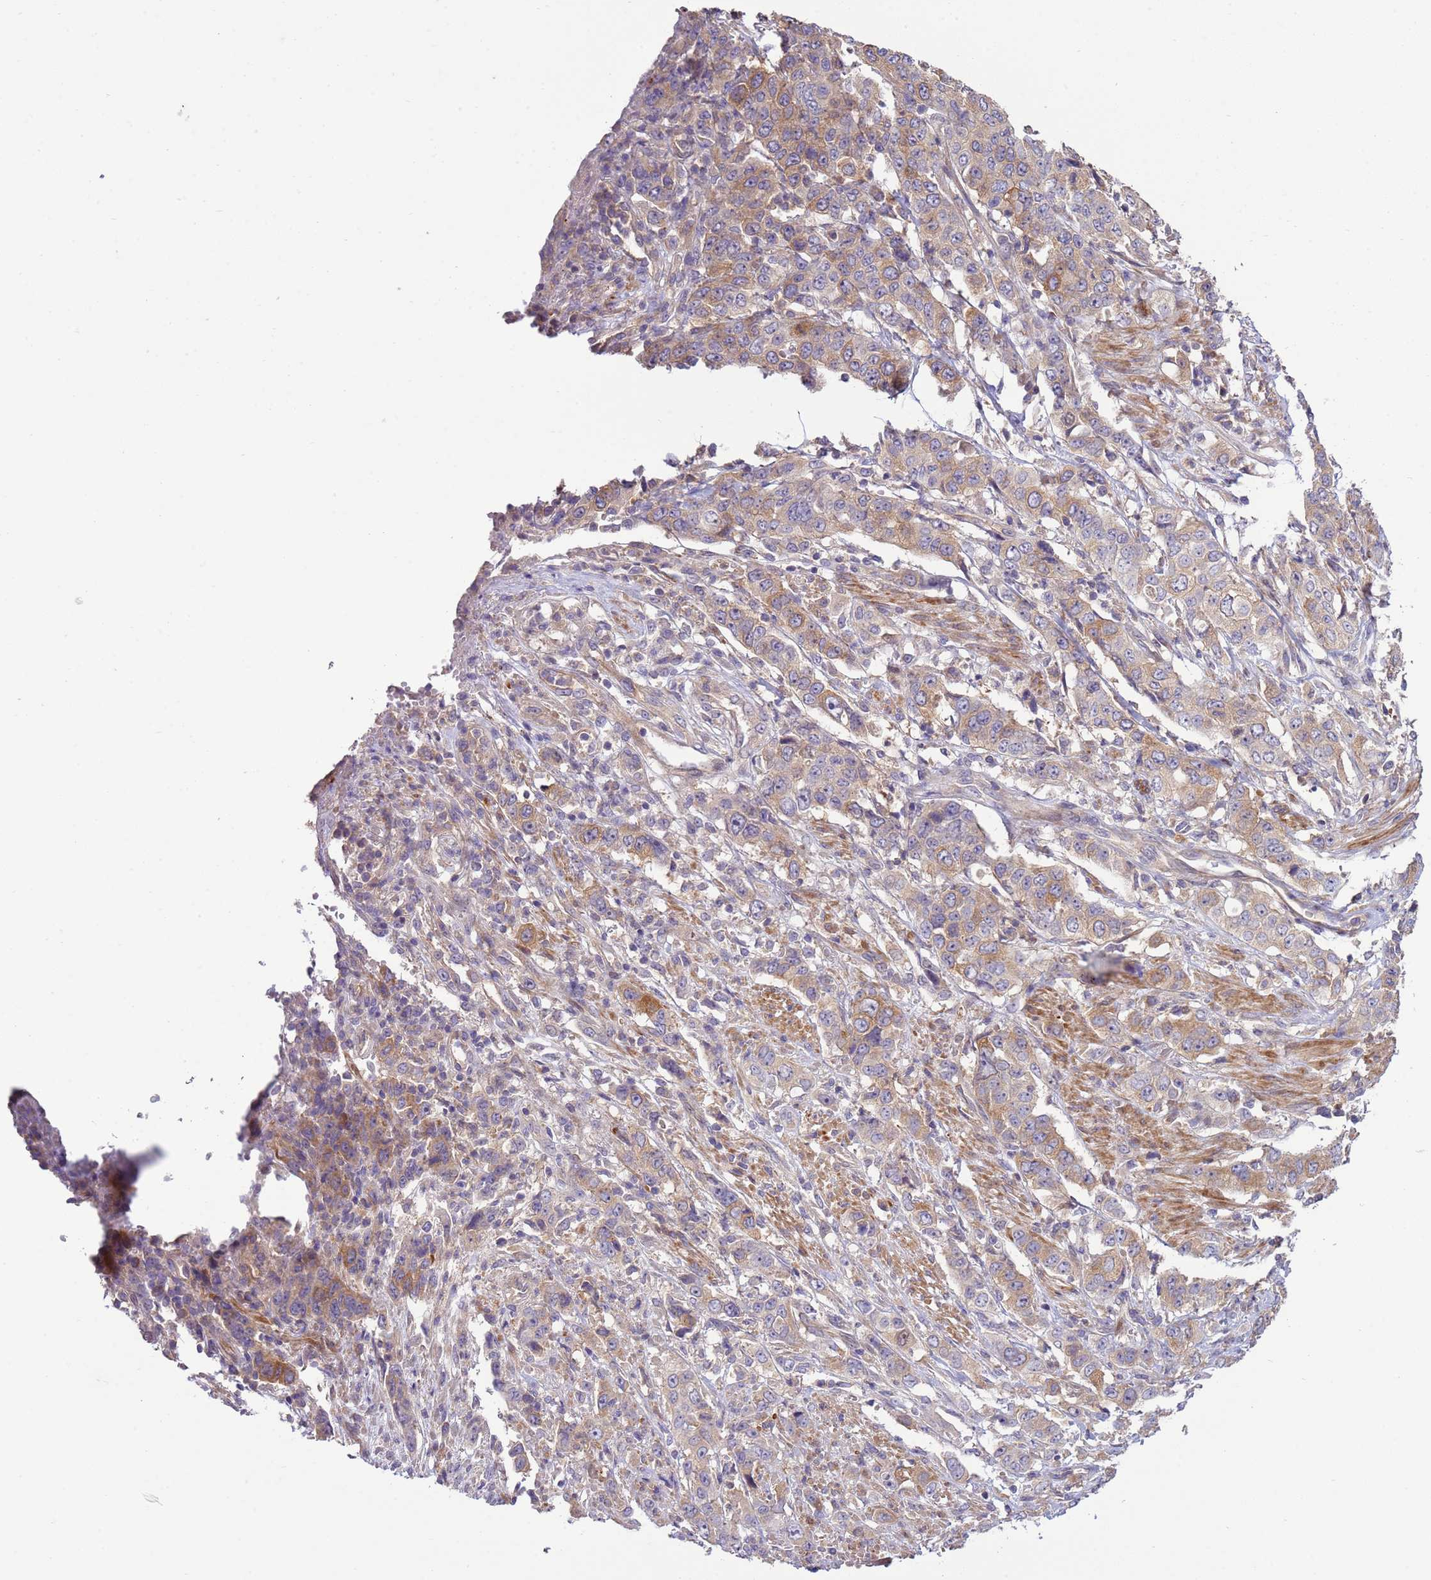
{"staining": {"intensity": "moderate", "quantity": "<25%", "location": "cytoplasmic/membranous"}, "tissue": "stomach cancer", "cell_type": "Tumor cells", "image_type": "cancer", "snomed": [{"axis": "morphology", "description": "Adenocarcinoma, NOS"}, {"axis": "topography", "description": "Stomach, upper"}], "caption": "Tumor cells exhibit low levels of moderate cytoplasmic/membranous staining in approximately <25% of cells in human stomach adenocarcinoma.", "gene": "ZNF624", "patient": {"sex": "male", "age": 62}}